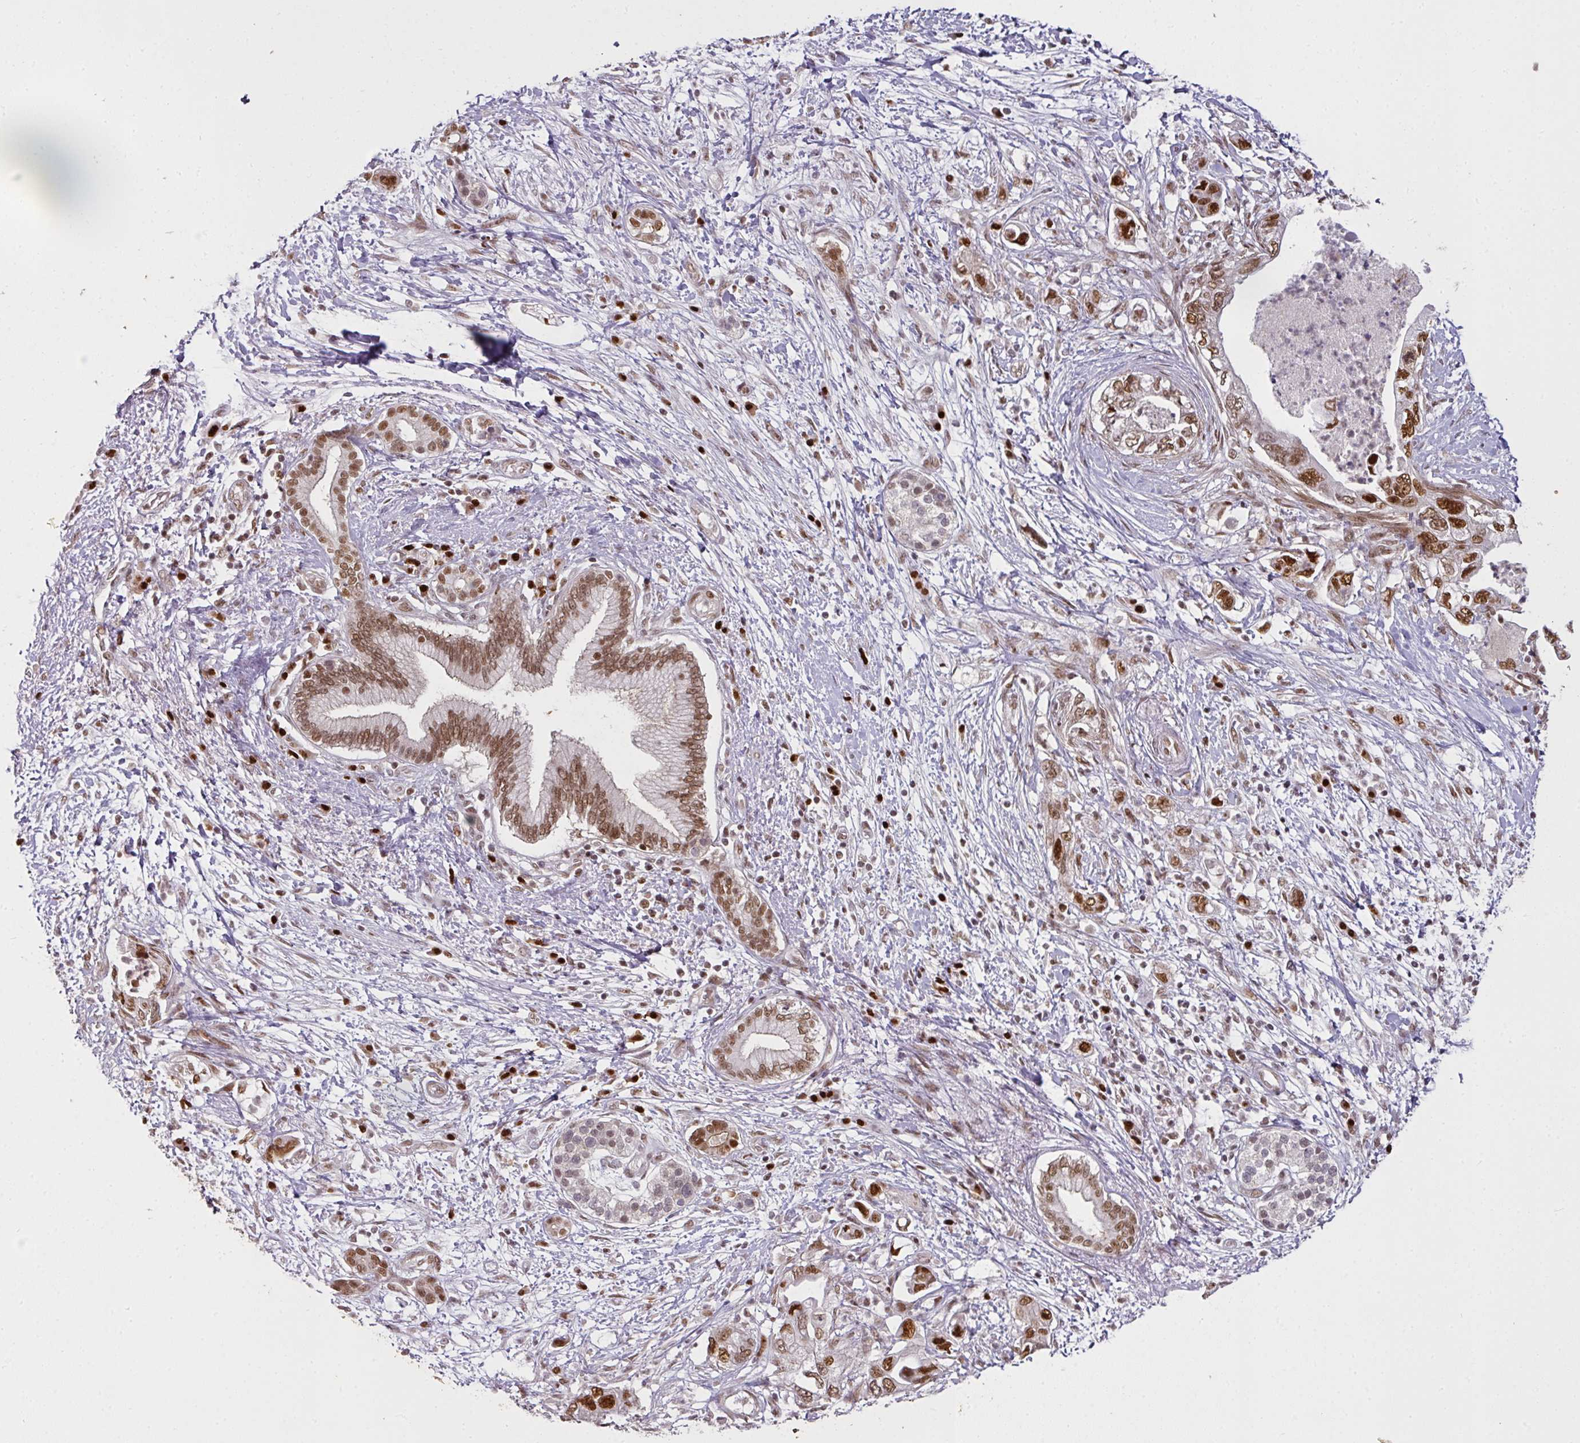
{"staining": {"intensity": "moderate", "quantity": ">75%", "location": "nuclear"}, "tissue": "pancreatic cancer", "cell_type": "Tumor cells", "image_type": "cancer", "snomed": [{"axis": "morphology", "description": "Adenocarcinoma, NOS"}, {"axis": "topography", "description": "Pancreas"}], "caption": "Immunohistochemistry (IHC) staining of pancreatic cancer, which exhibits medium levels of moderate nuclear positivity in approximately >75% of tumor cells indicating moderate nuclear protein expression. The staining was performed using DAB (3,3'-diaminobenzidine) (brown) for protein detection and nuclei were counterstained in hematoxylin (blue).", "gene": "GPRIN2", "patient": {"sex": "female", "age": 73}}